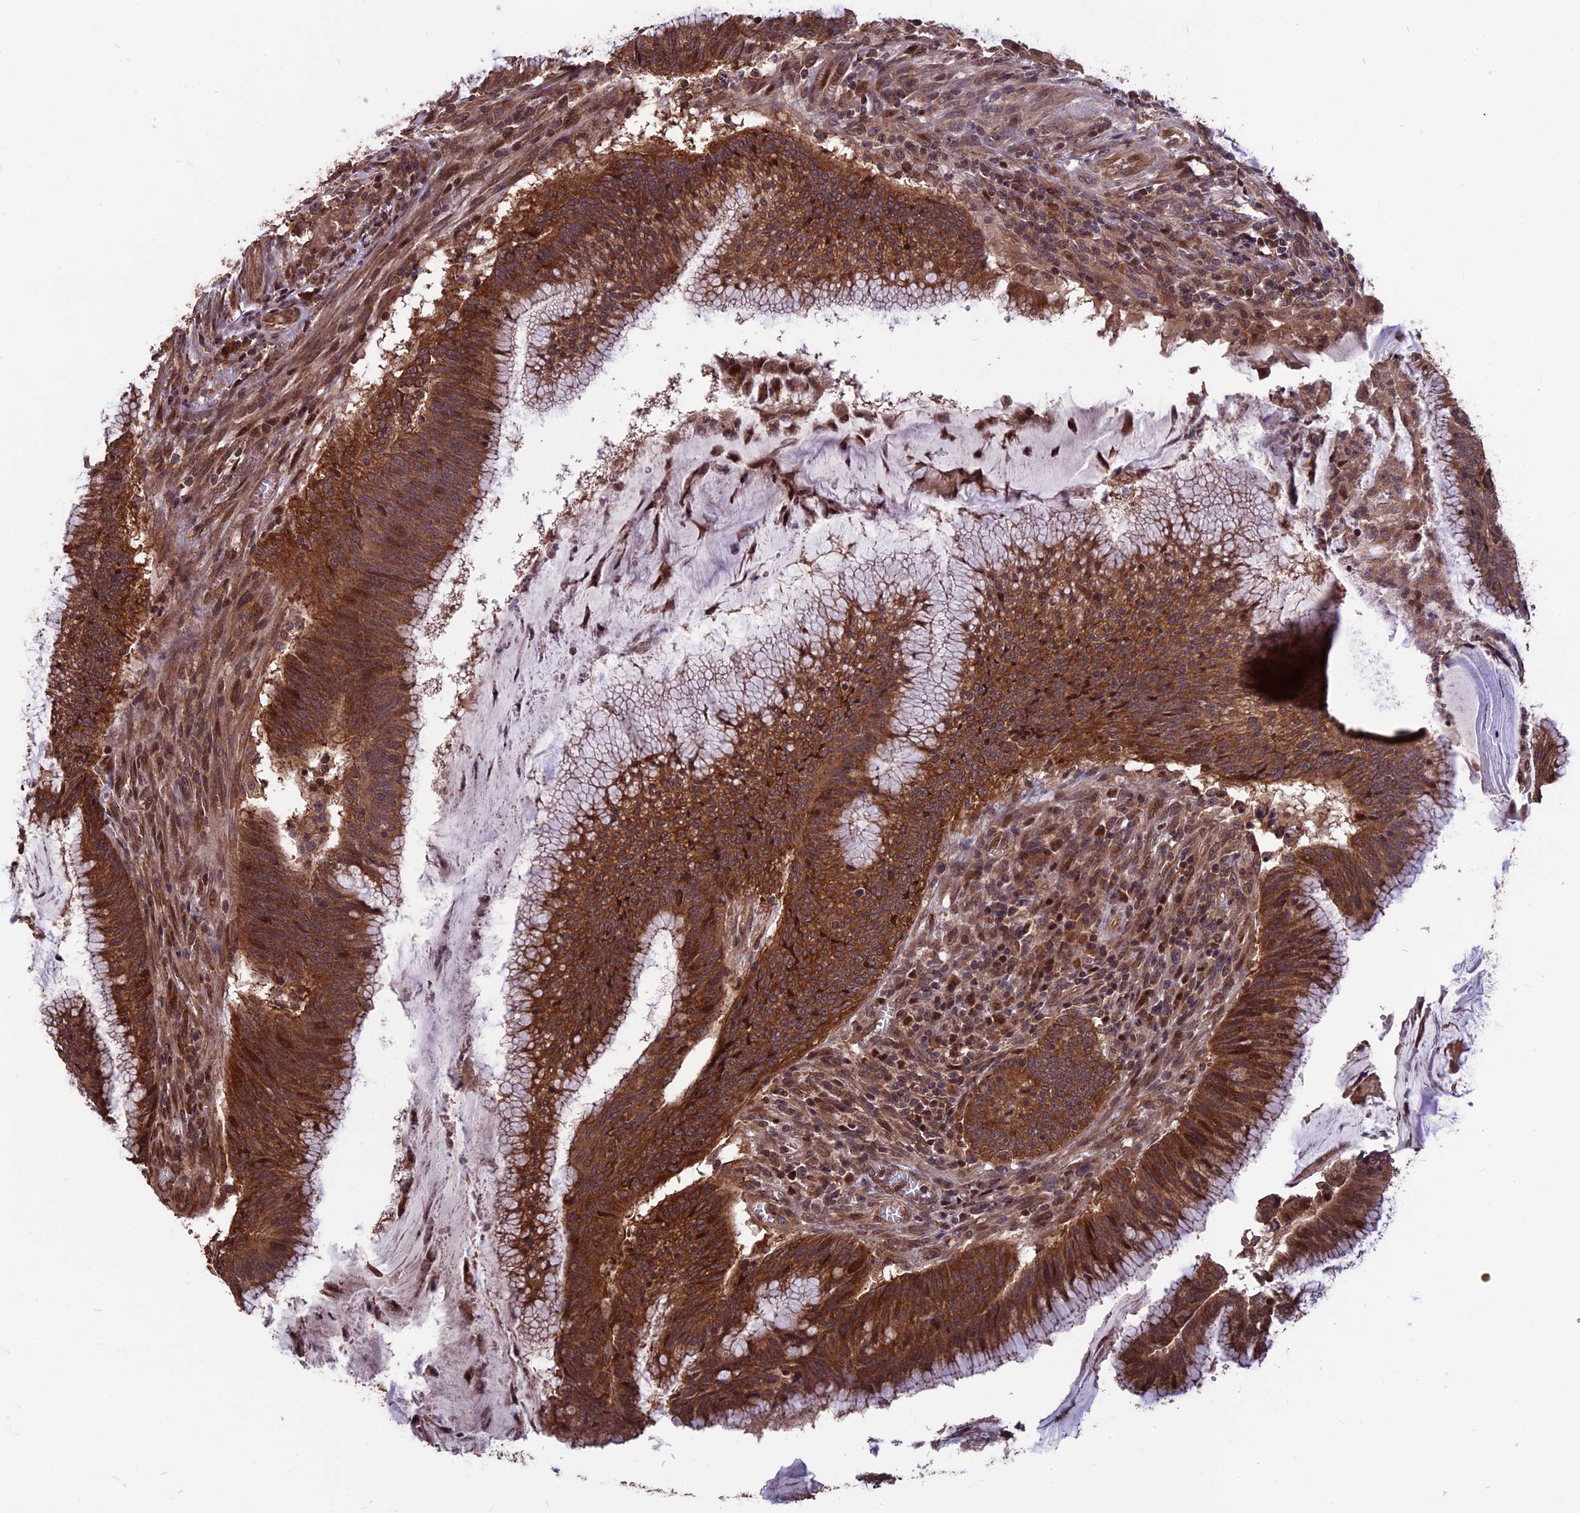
{"staining": {"intensity": "moderate", "quantity": ">75%", "location": "cytoplasmic/membranous"}, "tissue": "colorectal cancer", "cell_type": "Tumor cells", "image_type": "cancer", "snomed": [{"axis": "morphology", "description": "Adenocarcinoma, NOS"}, {"axis": "topography", "description": "Rectum"}], "caption": "Human colorectal cancer (adenocarcinoma) stained with a brown dye exhibits moderate cytoplasmic/membranous positive expression in approximately >75% of tumor cells.", "gene": "ZNF598", "patient": {"sex": "female", "age": 77}}